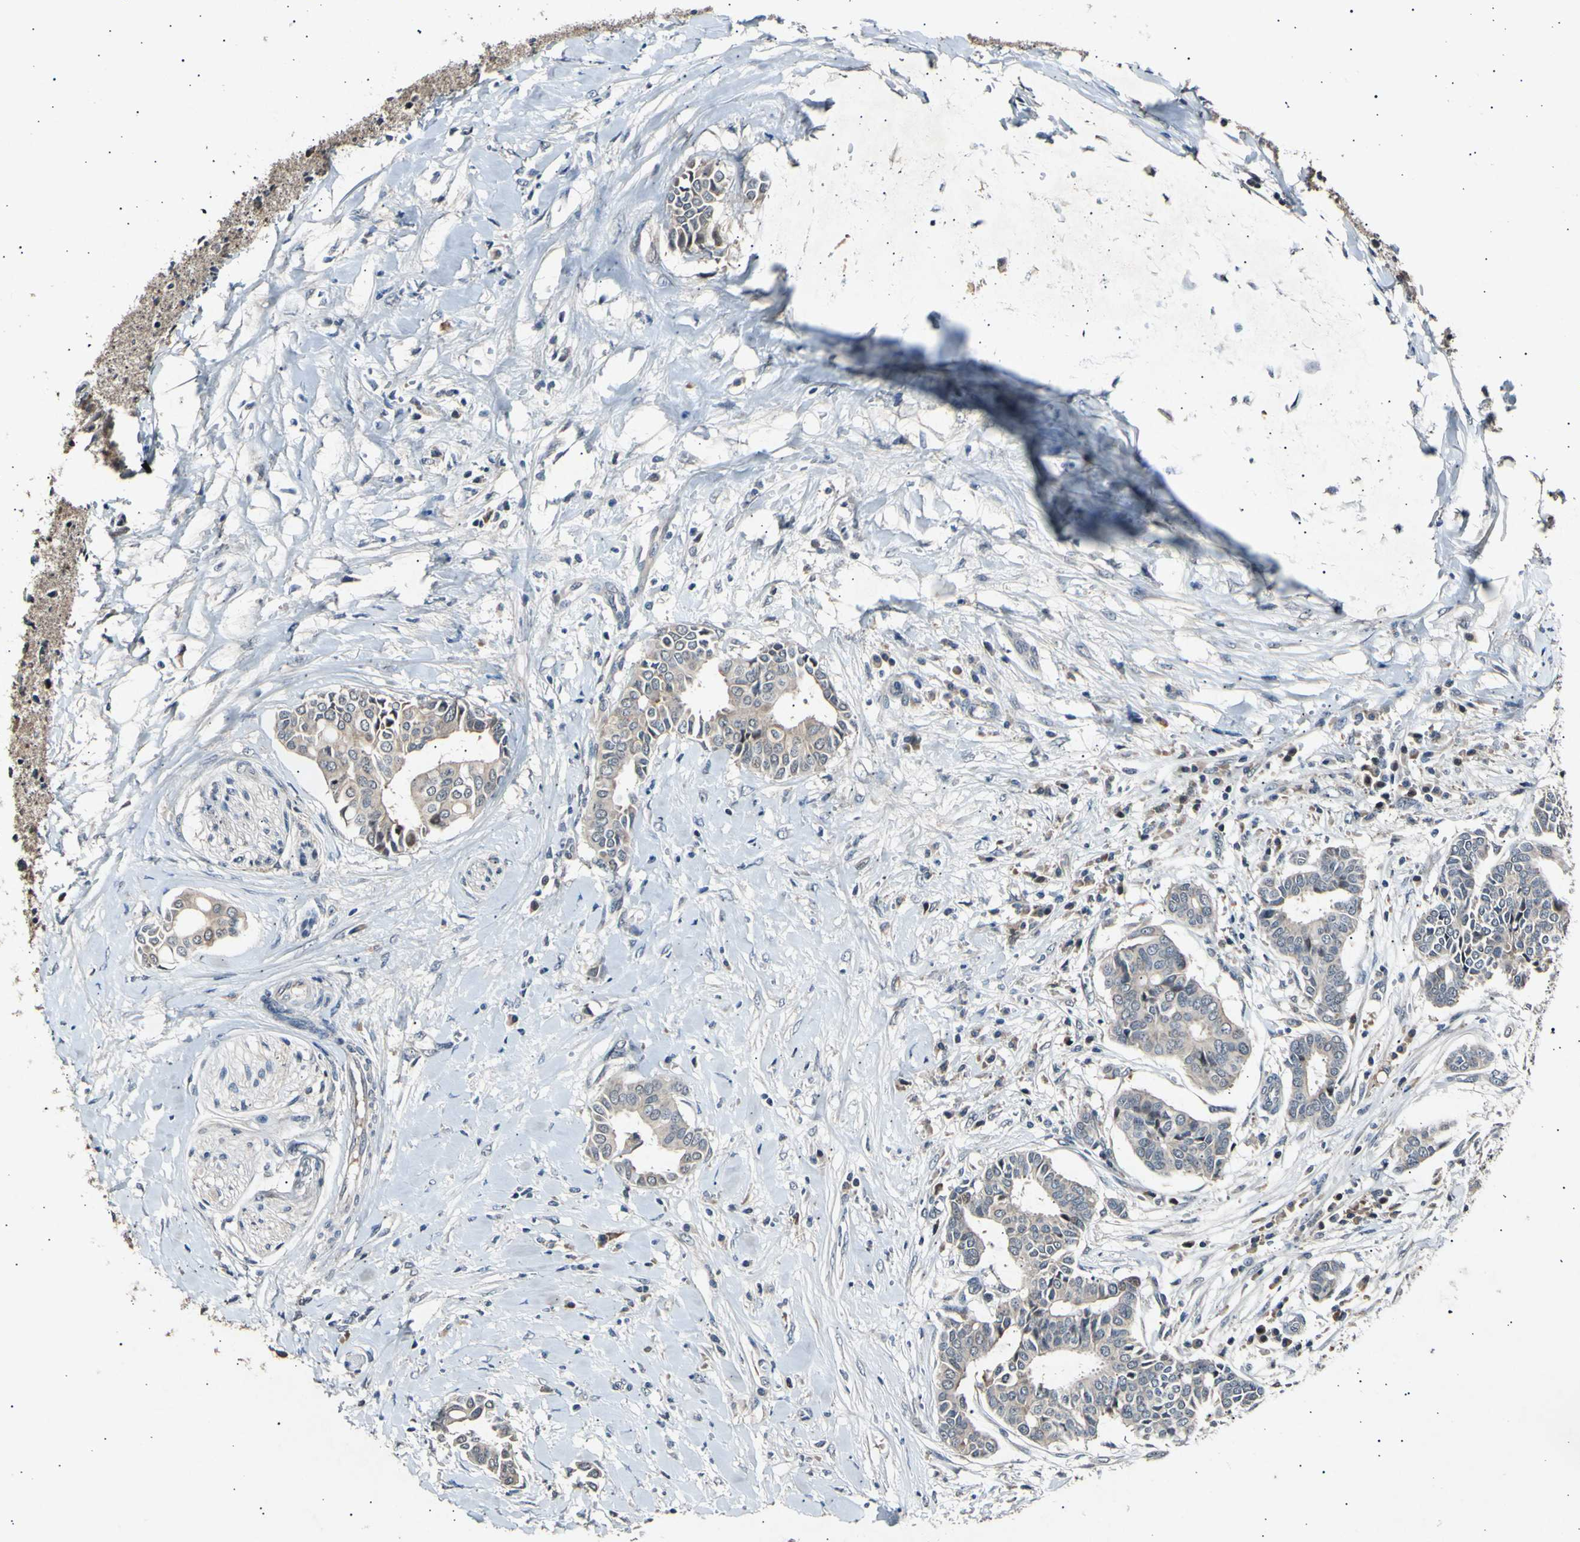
{"staining": {"intensity": "weak", "quantity": "<25%", "location": "cytoplasmic/membranous"}, "tissue": "head and neck cancer", "cell_type": "Tumor cells", "image_type": "cancer", "snomed": [{"axis": "morphology", "description": "Adenocarcinoma, NOS"}, {"axis": "topography", "description": "Salivary gland"}, {"axis": "topography", "description": "Head-Neck"}], "caption": "Head and neck adenocarcinoma was stained to show a protein in brown. There is no significant staining in tumor cells.", "gene": "ADCY3", "patient": {"sex": "female", "age": 59}}